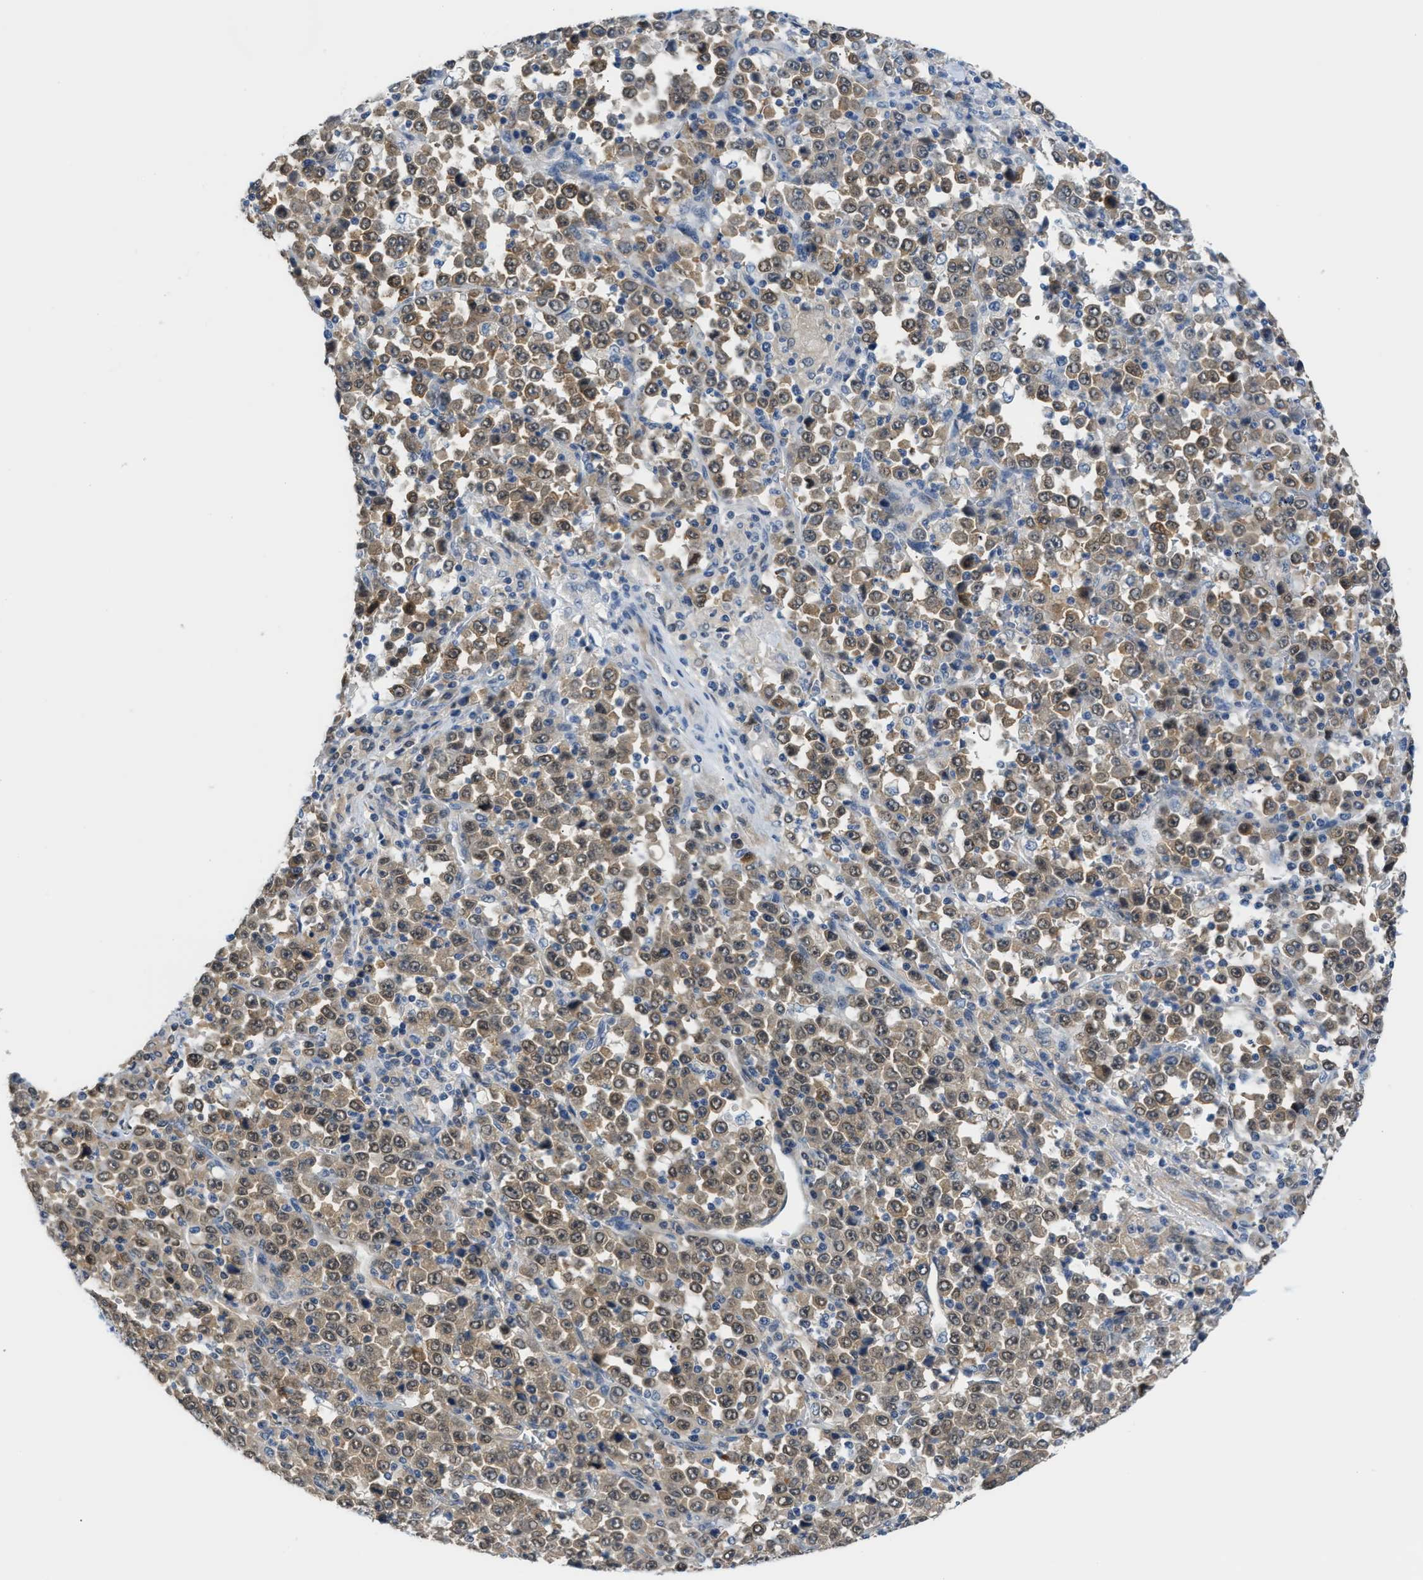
{"staining": {"intensity": "moderate", "quantity": ">75%", "location": "cytoplasmic/membranous,nuclear"}, "tissue": "stomach cancer", "cell_type": "Tumor cells", "image_type": "cancer", "snomed": [{"axis": "morphology", "description": "Normal tissue, NOS"}, {"axis": "morphology", "description": "Adenocarcinoma, NOS"}, {"axis": "topography", "description": "Stomach, upper"}, {"axis": "topography", "description": "Stomach"}], "caption": "Moderate cytoplasmic/membranous and nuclear protein staining is identified in about >75% of tumor cells in stomach cancer.", "gene": "PSAT1", "patient": {"sex": "male", "age": 59}}